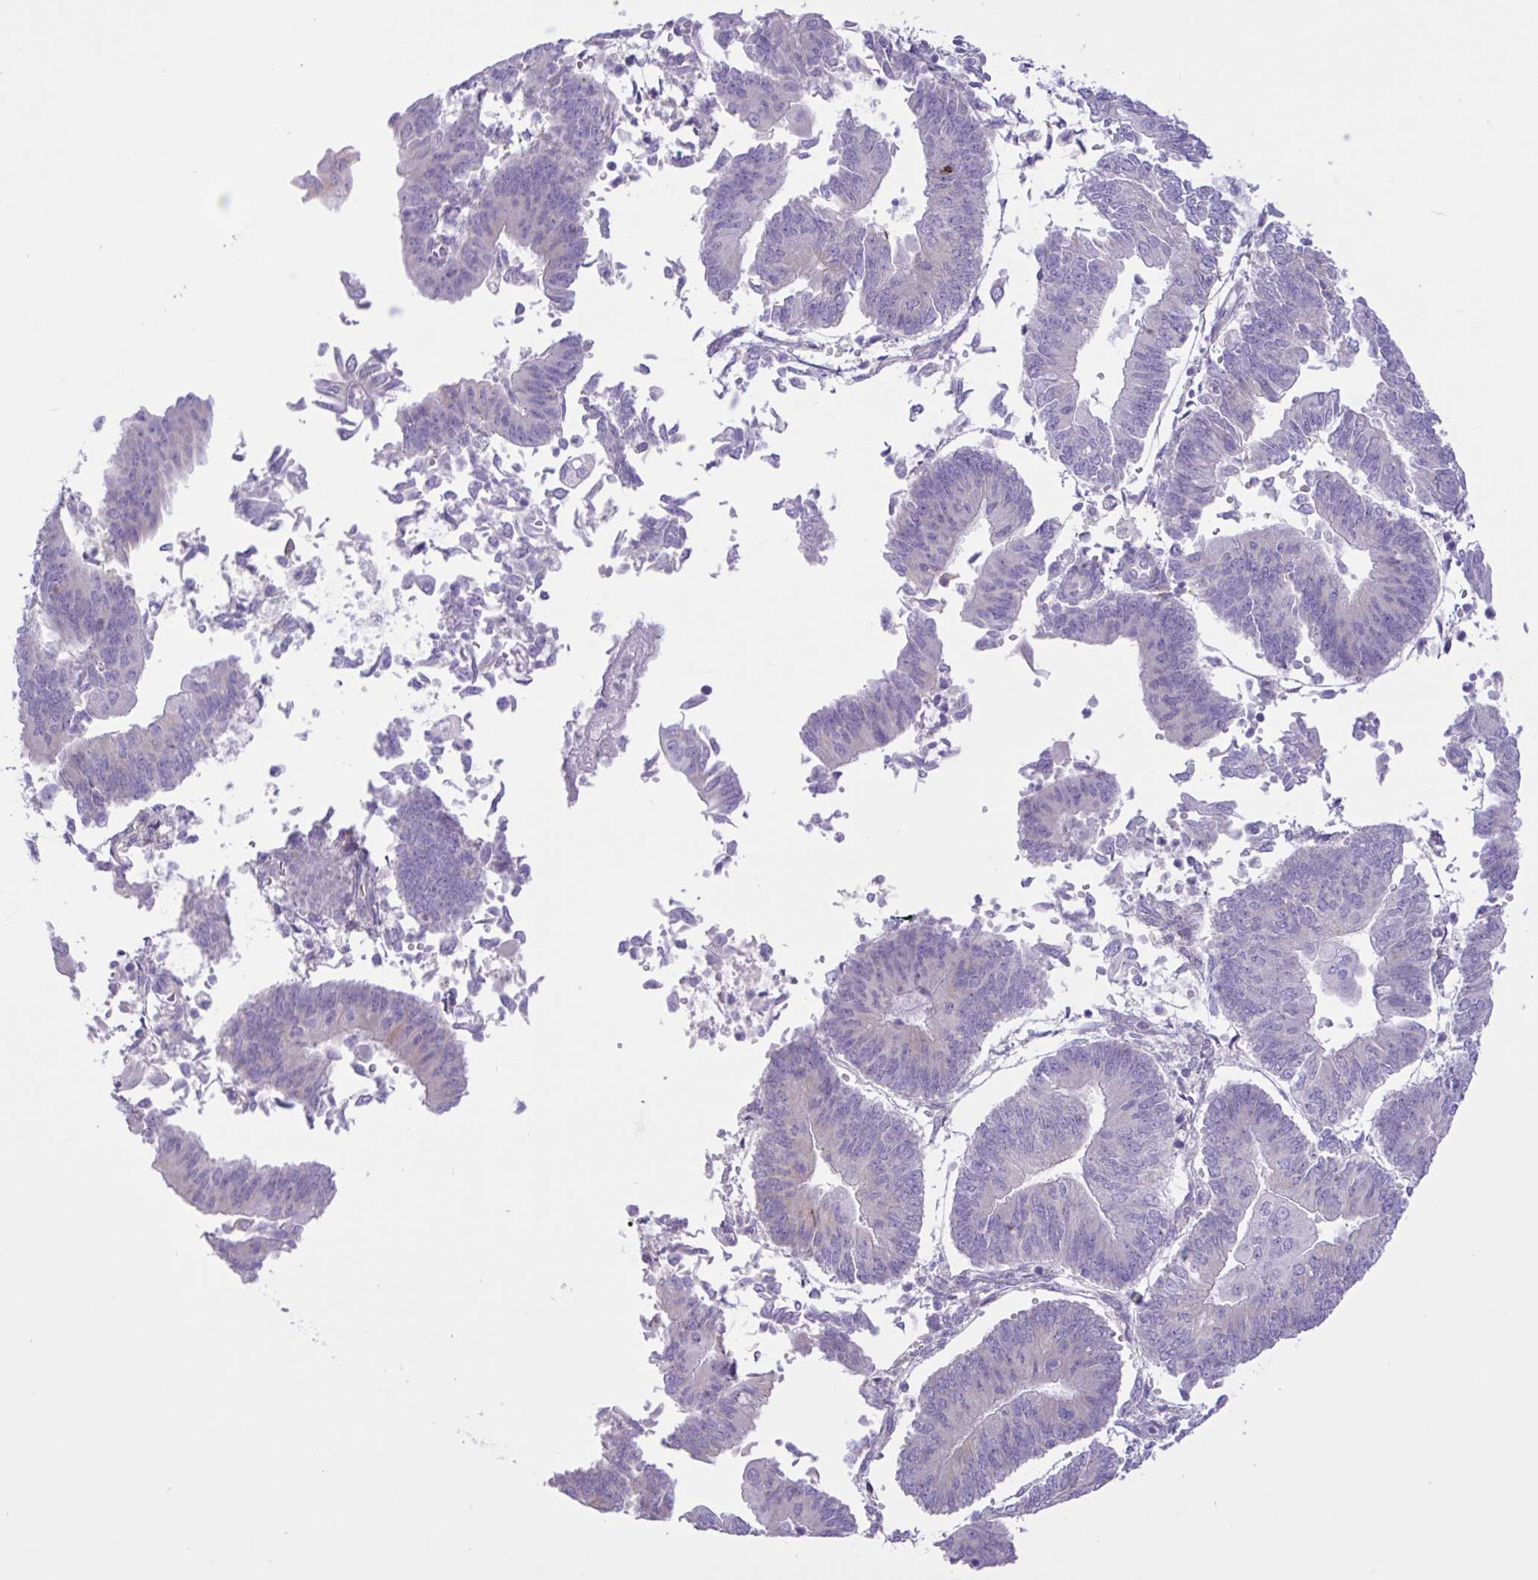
{"staining": {"intensity": "negative", "quantity": "none", "location": "none"}, "tissue": "endometrial cancer", "cell_type": "Tumor cells", "image_type": "cancer", "snomed": [{"axis": "morphology", "description": "Adenocarcinoma, NOS"}, {"axis": "topography", "description": "Endometrium"}], "caption": "Immunohistochemistry (IHC) histopathology image of adenocarcinoma (endometrial) stained for a protein (brown), which reveals no positivity in tumor cells.", "gene": "DSC3", "patient": {"sex": "female", "age": 65}}